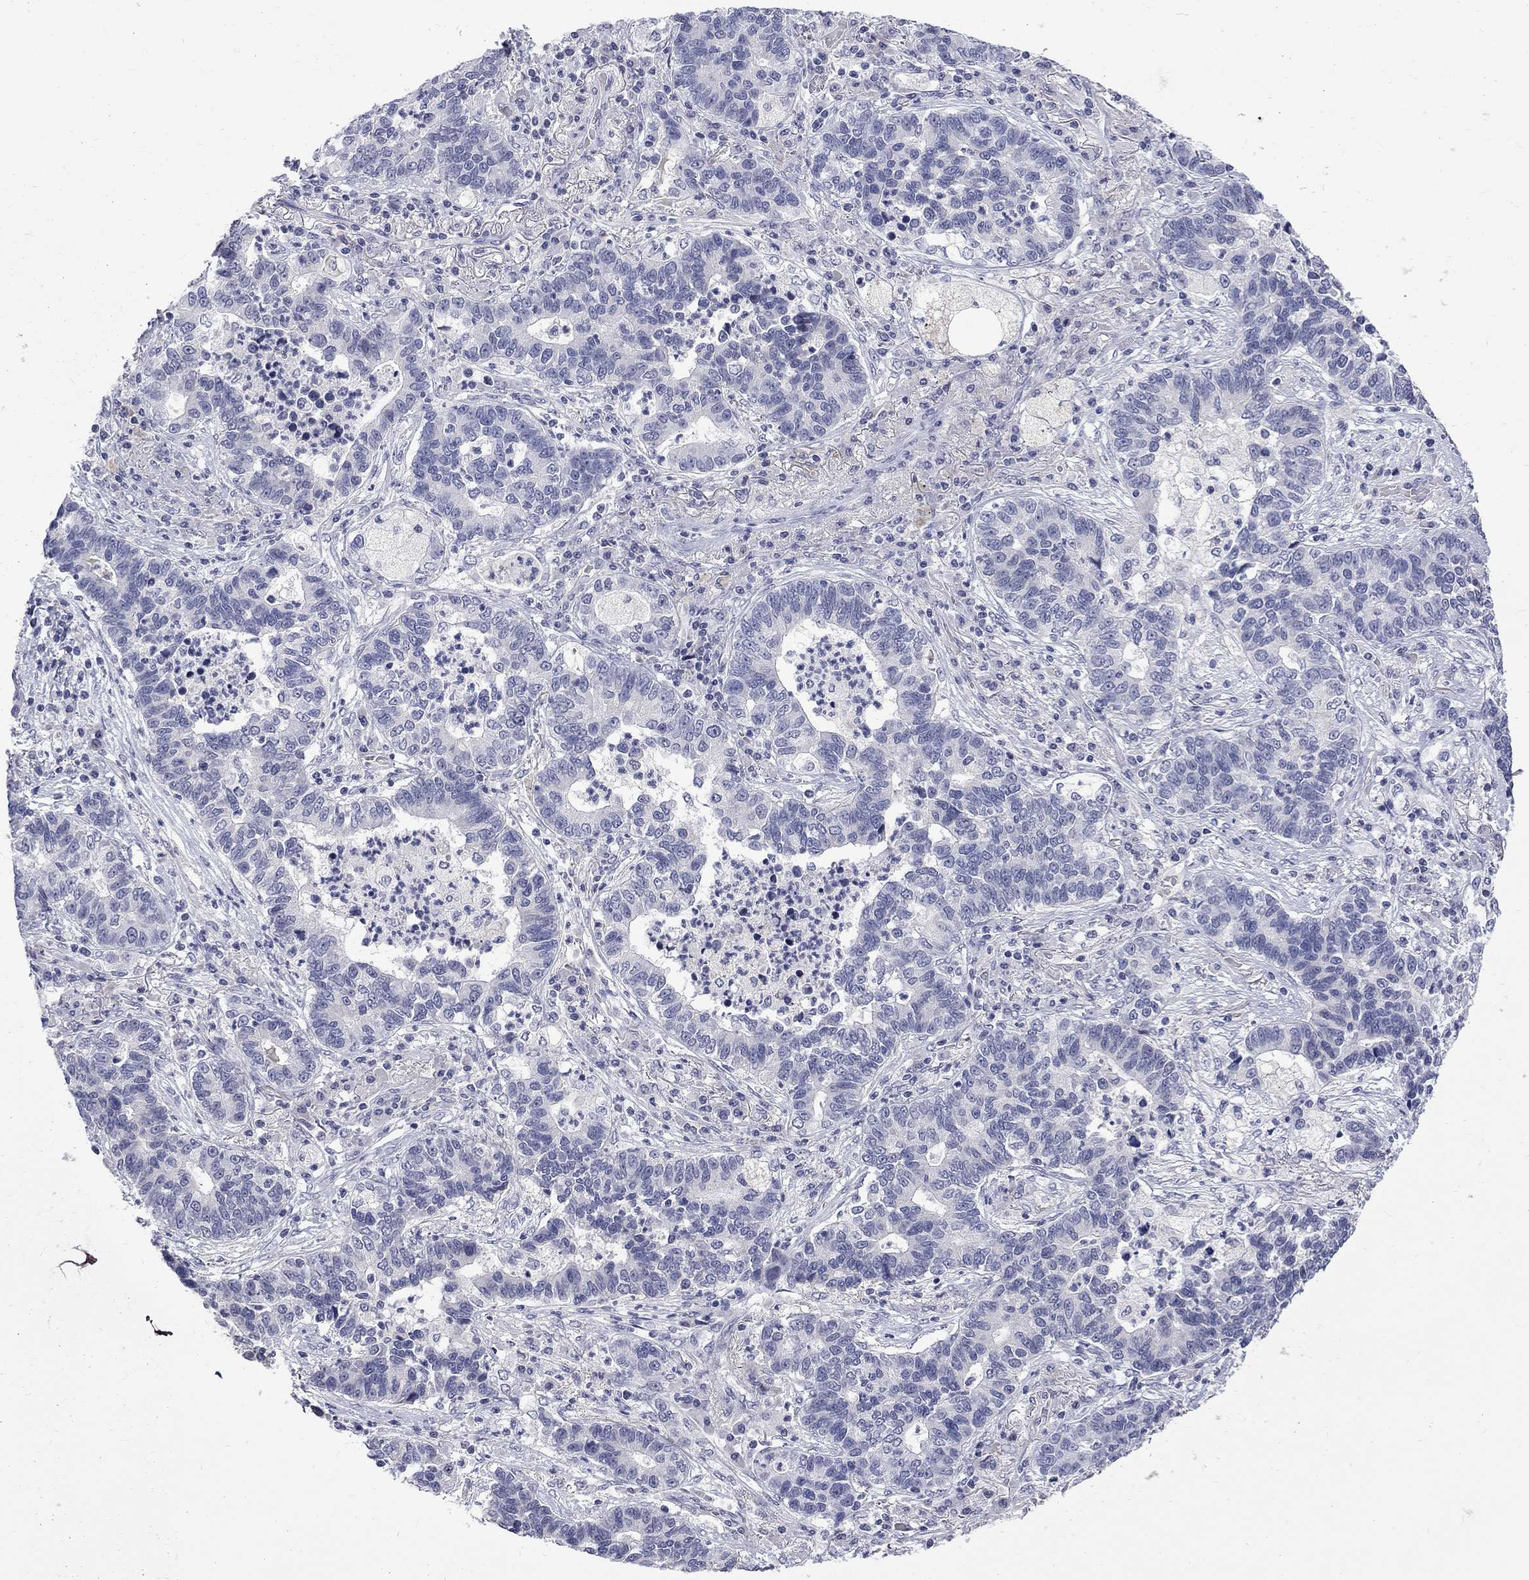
{"staining": {"intensity": "negative", "quantity": "none", "location": "none"}, "tissue": "lung cancer", "cell_type": "Tumor cells", "image_type": "cancer", "snomed": [{"axis": "morphology", "description": "Adenocarcinoma, NOS"}, {"axis": "topography", "description": "Lung"}], "caption": "High power microscopy micrograph of an immunohistochemistry (IHC) image of lung adenocarcinoma, revealing no significant positivity in tumor cells. (DAB immunohistochemistry (IHC) visualized using brightfield microscopy, high magnification).", "gene": "CTNND2", "patient": {"sex": "female", "age": 57}}